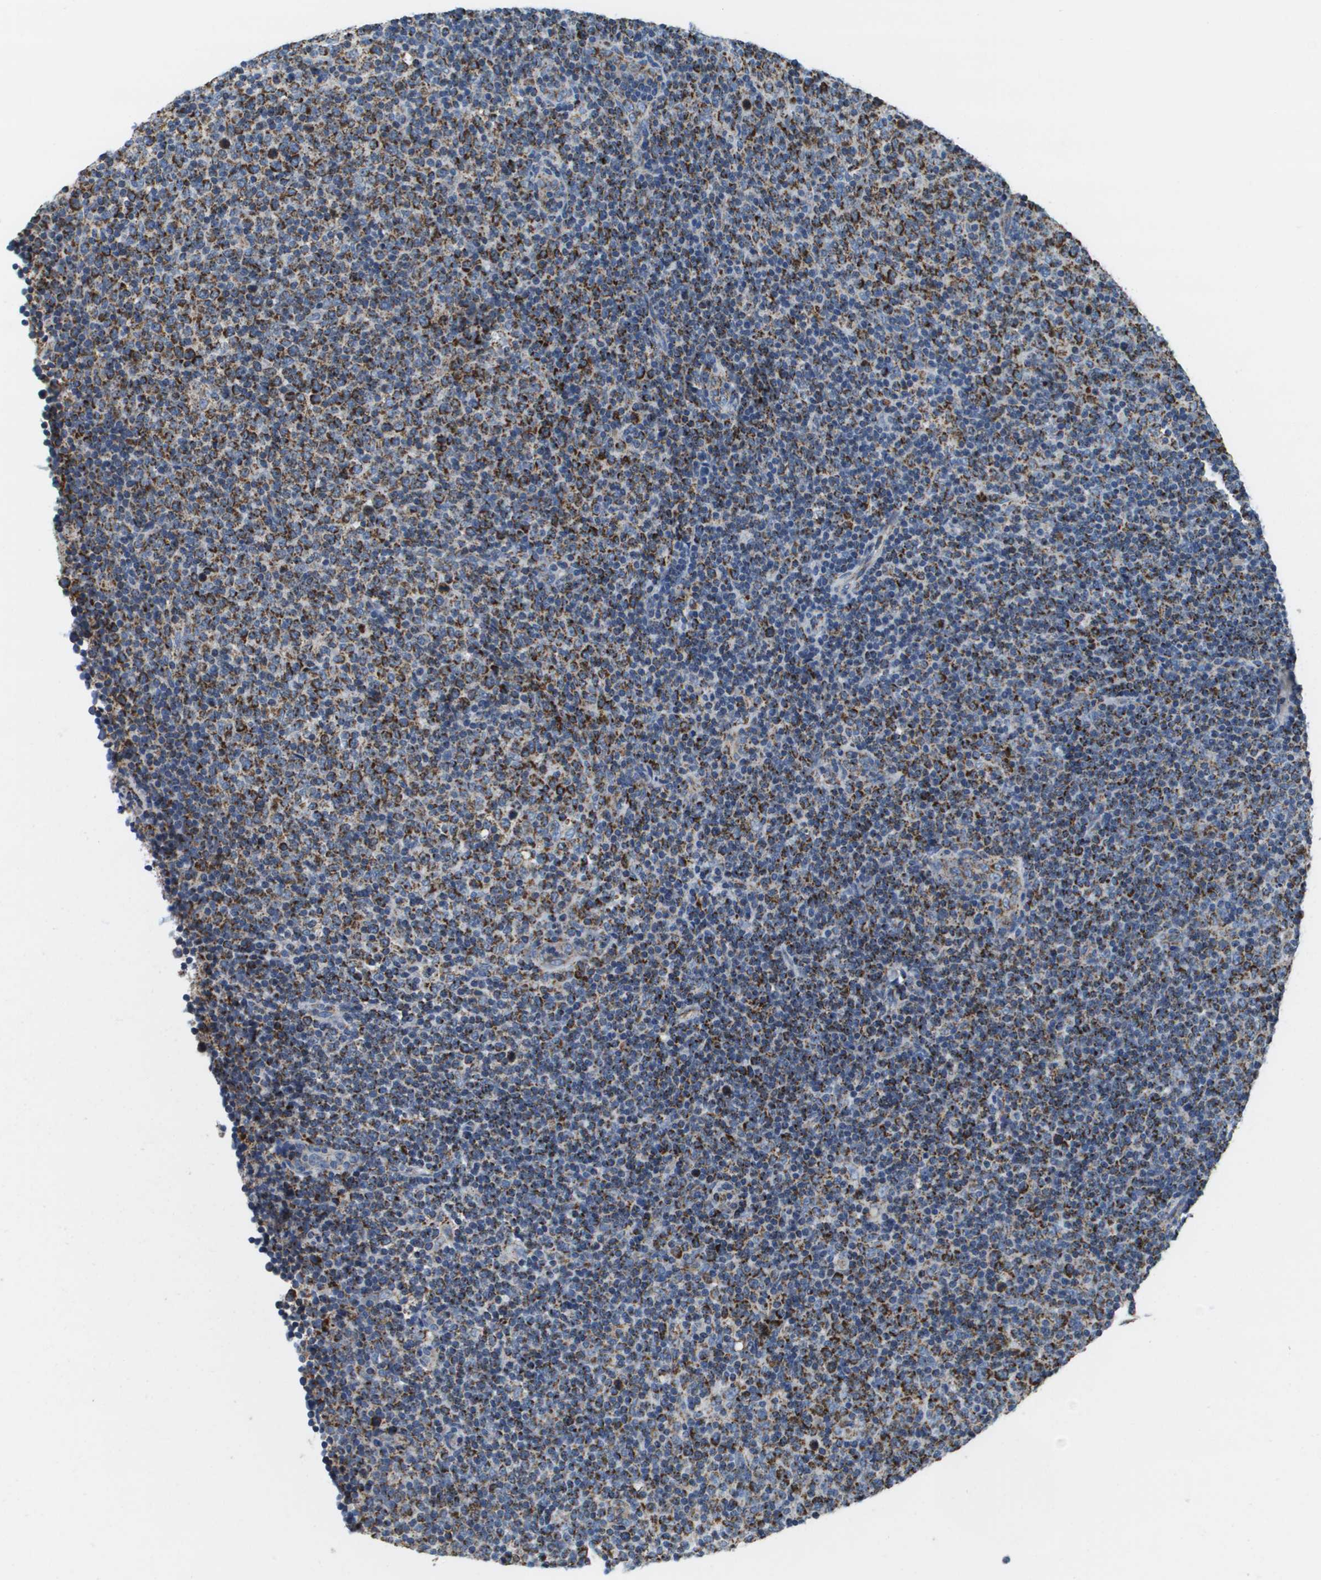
{"staining": {"intensity": "strong", "quantity": ">75%", "location": "cytoplasmic/membranous"}, "tissue": "lymphoma", "cell_type": "Tumor cells", "image_type": "cancer", "snomed": [{"axis": "morphology", "description": "Malignant lymphoma, non-Hodgkin's type, Low grade"}, {"axis": "topography", "description": "Lymph node"}], "caption": "Strong cytoplasmic/membranous staining for a protein is seen in about >75% of tumor cells of malignant lymphoma, non-Hodgkin's type (low-grade) using immunohistochemistry (IHC).", "gene": "ATP5F1B", "patient": {"sex": "male", "age": 70}}